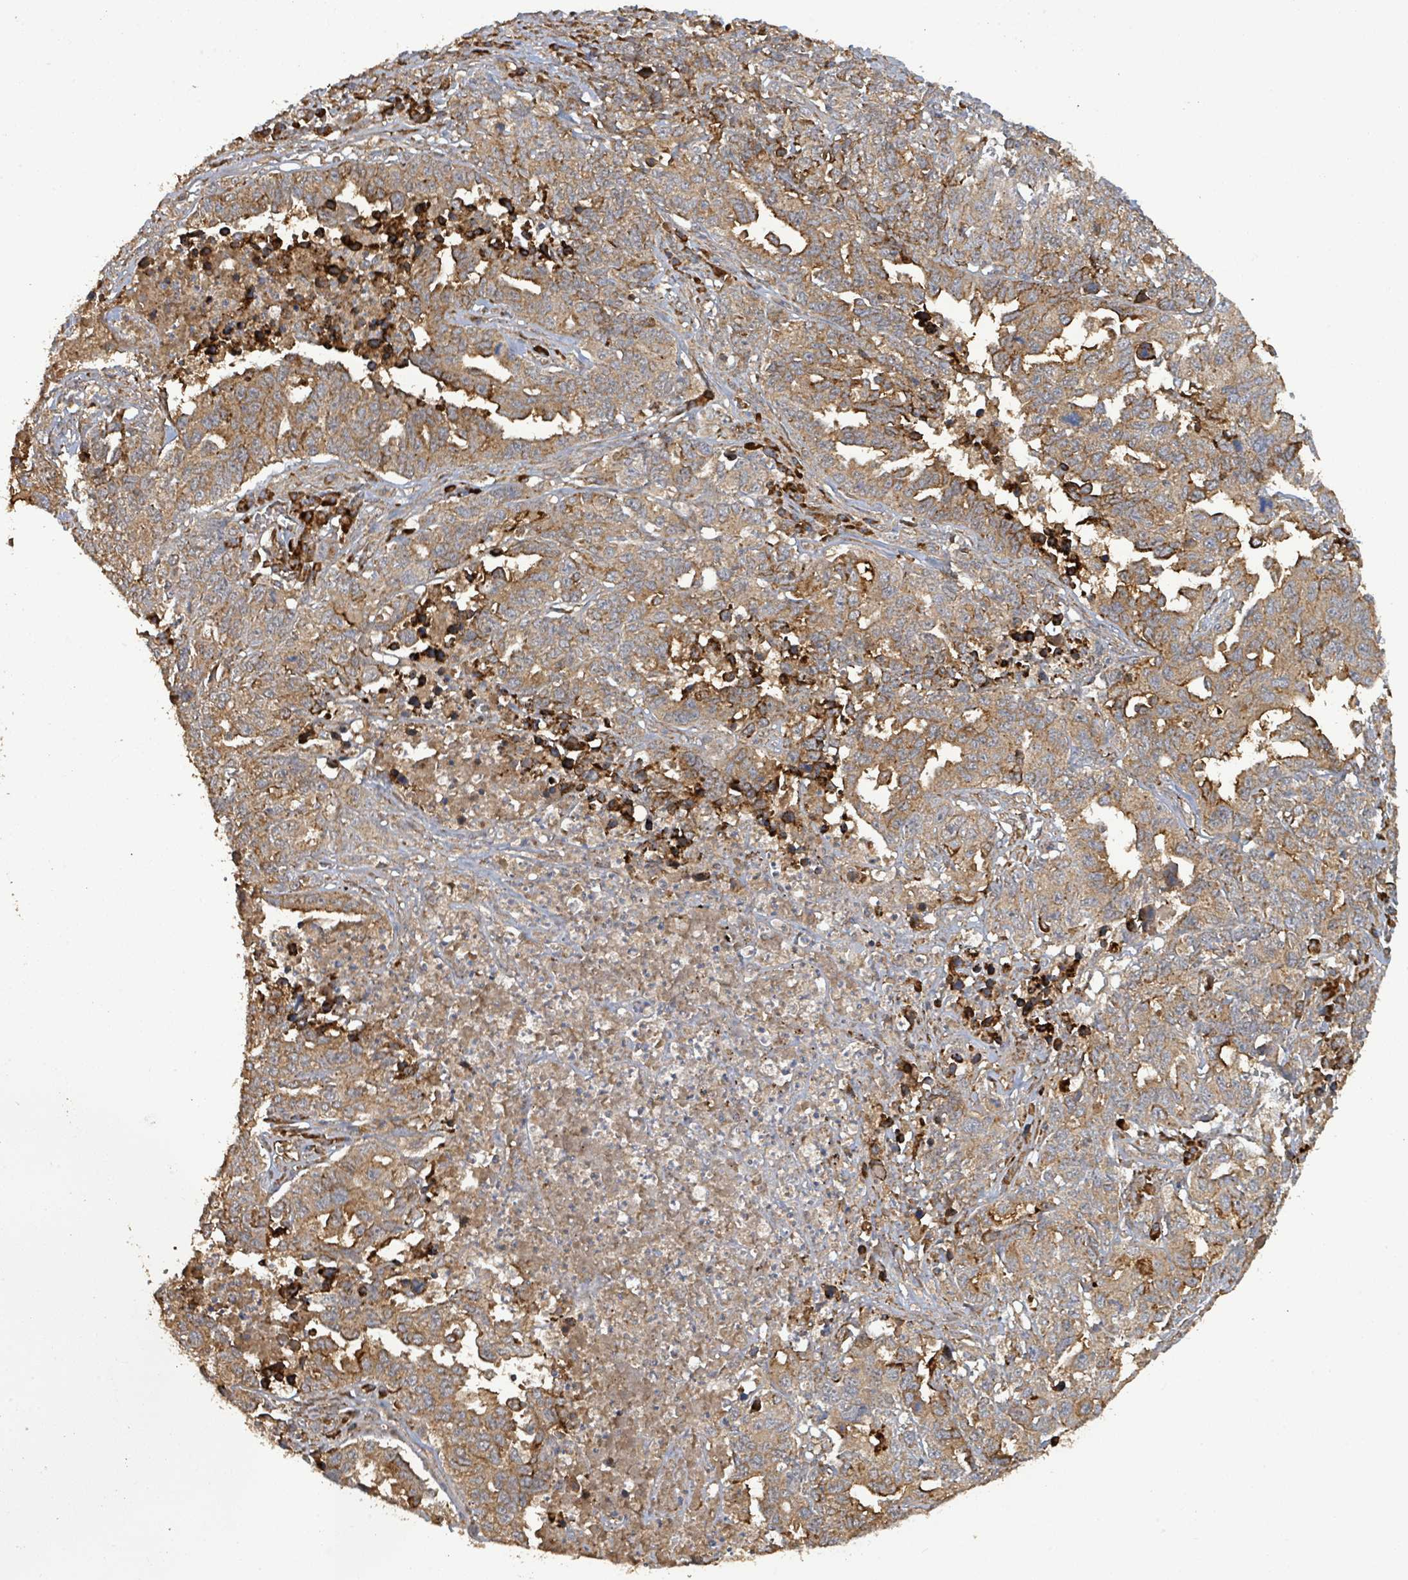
{"staining": {"intensity": "moderate", "quantity": ">75%", "location": "cytoplasmic/membranous"}, "tissue": "ovarian cancer", "cell_type": "Tumor cells", "image_type": "cancer", "snomed": [{"axis": "morphology", "description": "Carcinoma, endometroid"}, {"axis": "topography", "description": "Ovary"}], "caption": "This is a histology image of IHC staining of ovarian endometroid carcinoma, which shows moderate staining in the cytoplasmic/membranous of tumor cells.", "gene": "STARD4", "patient": {"sex": "female", "age": 62}}